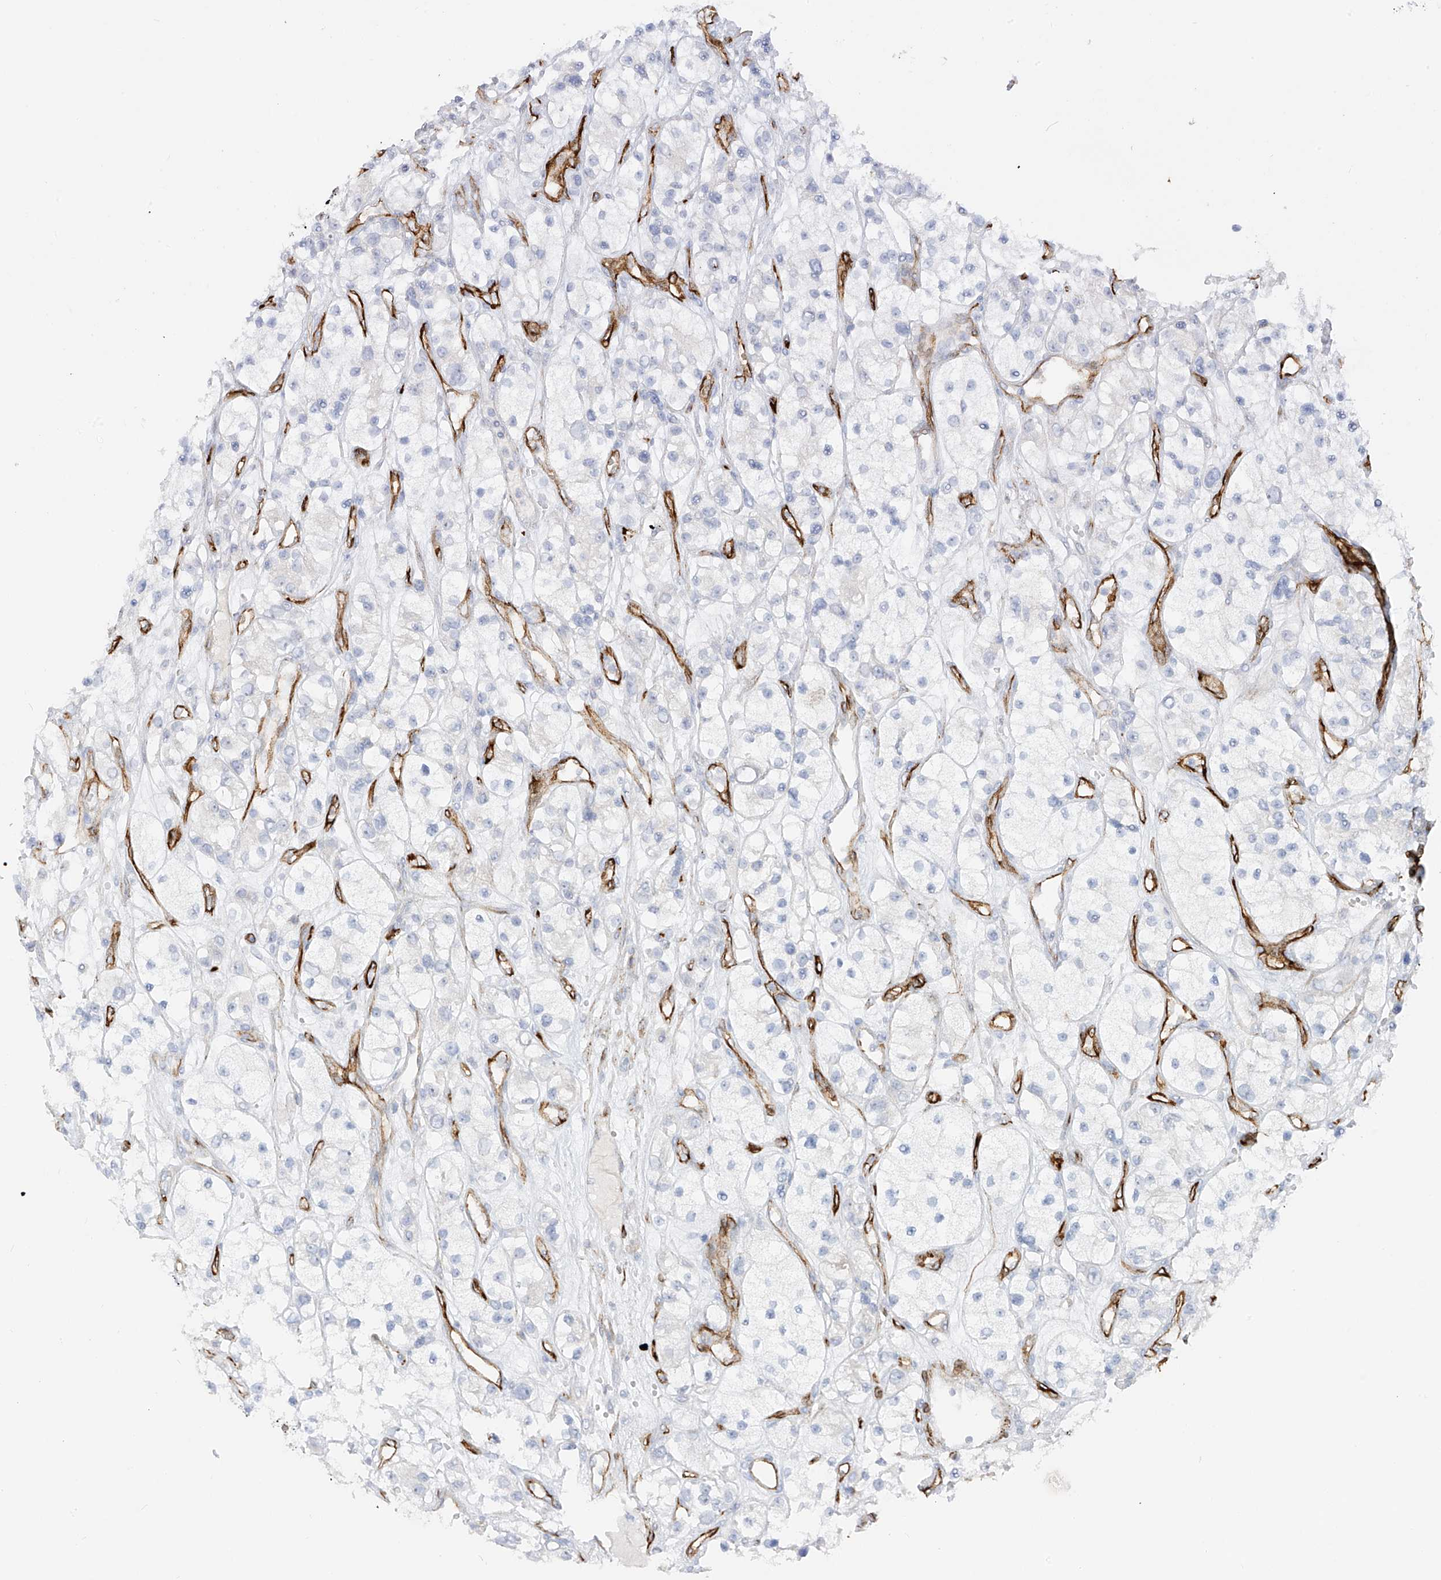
{"staining": {"intensity": "negative", "quantity": "none", "location": "none"}, "tissue": "renal cancer", "cell_type": "Tumor cells", "image_type": "cancer", "snomed": [{"axis": "morphology", "description": "Adenocarcinoma, NOS"}, {"axis": "topography", "description": "Kidney"}], "caption": "Renal cancer (adenocarcinoma) stained for a protein using immunohistochemistry (IHC) displays no staining tumor cells.", "gene": "C11orf87", "patient": {"sex": "female", "age": 57}}